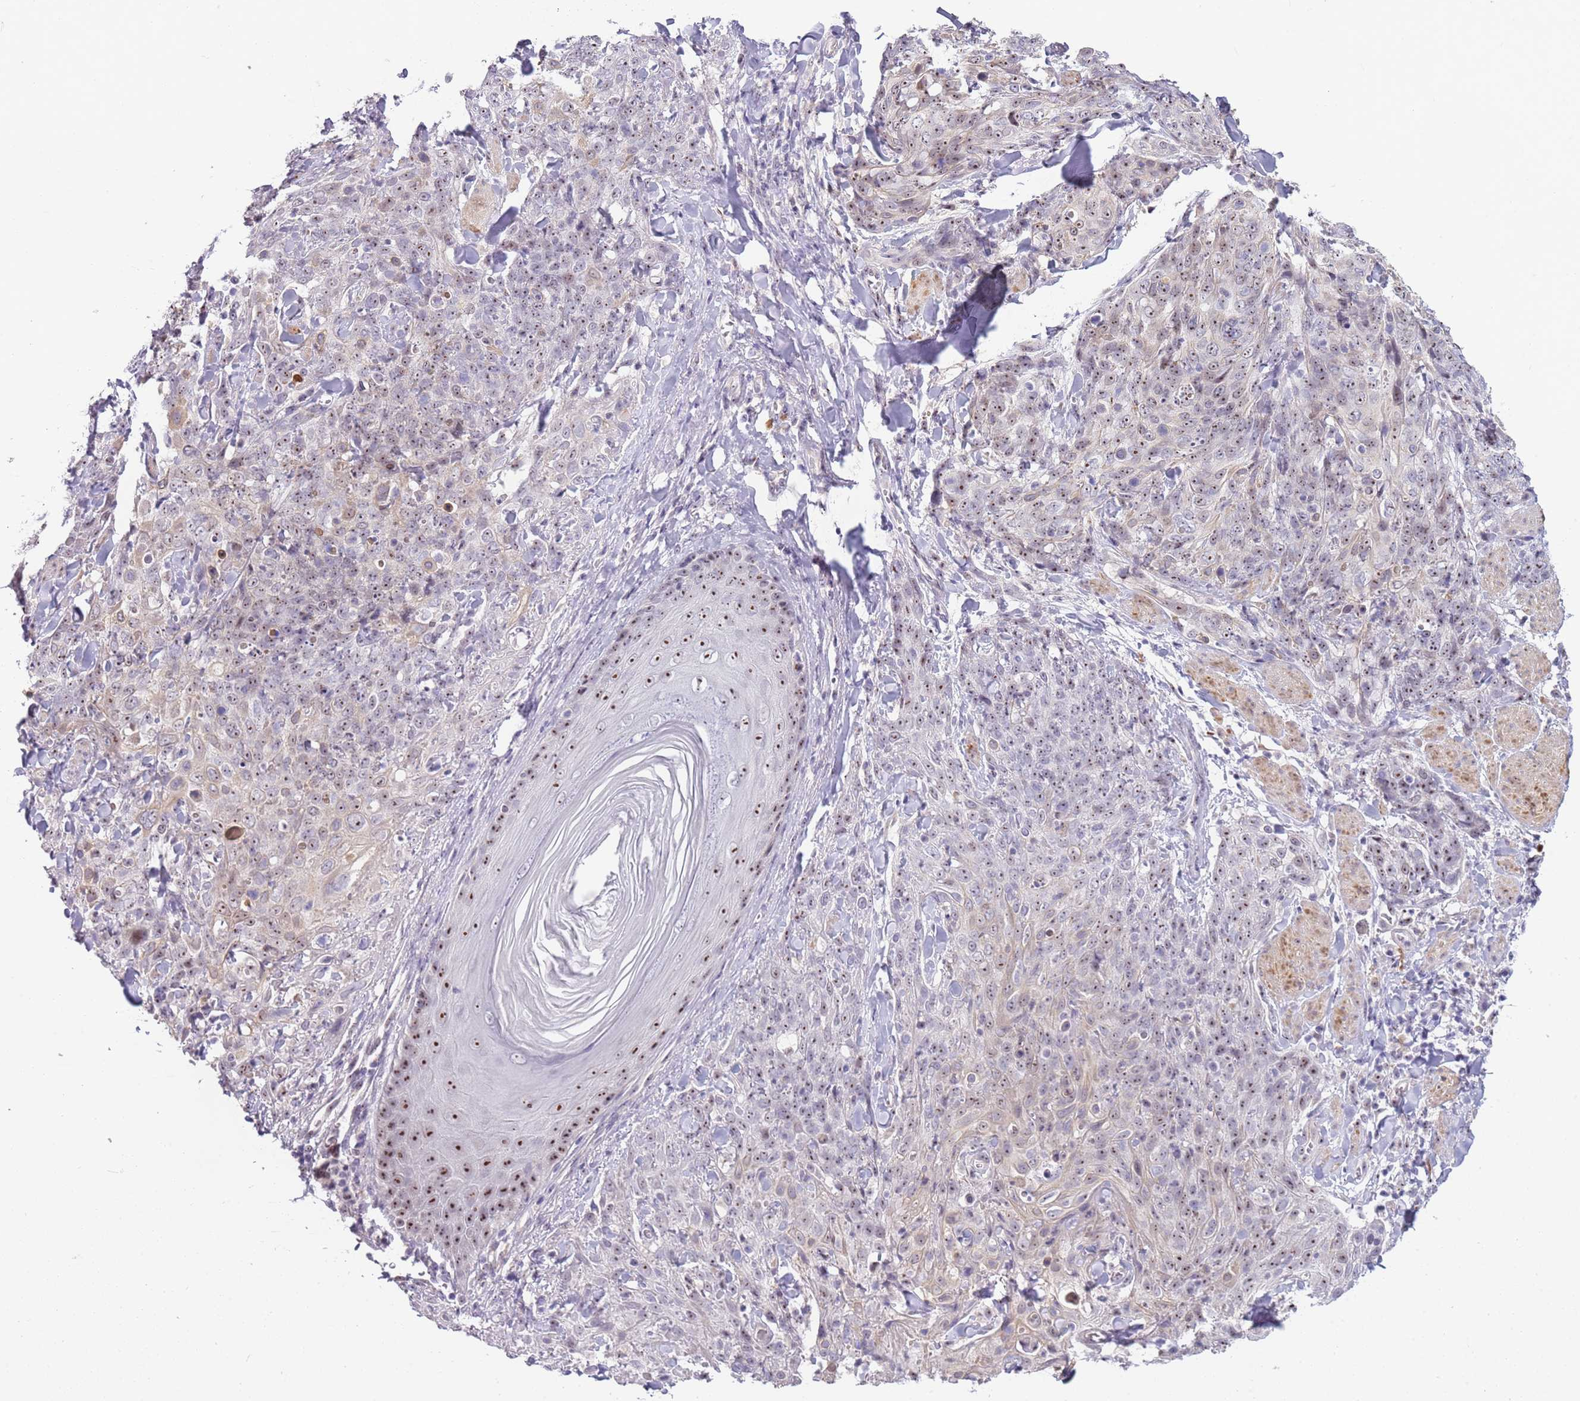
{"staining": {"intensity": "weak", "quantity": ">75%", "location": "nuclear"}, "tissue": "skin cancer", "cell_type": "Tumor cells", "image_type": "cancer", "snomed": [{"axis": "morphology", "description": "Squamous cell carcinoma, NOS"}, {"axis": "topography", "description": "Skin"}, {"axis": "topography", "description": "Vulva"}], "caption": "The image reveals a brown stain indicating the presence of a protein in the nuclear of tumor cells in skin squamous cell carcinoma. (Stains: DAB (3,3'-diaminobenzidine) in brown, nuclei in blue, Microscopy: brightfield microscopy at high magnification).", "gene": "UCMA", "patient": {"sex": "female", "age": 85}}